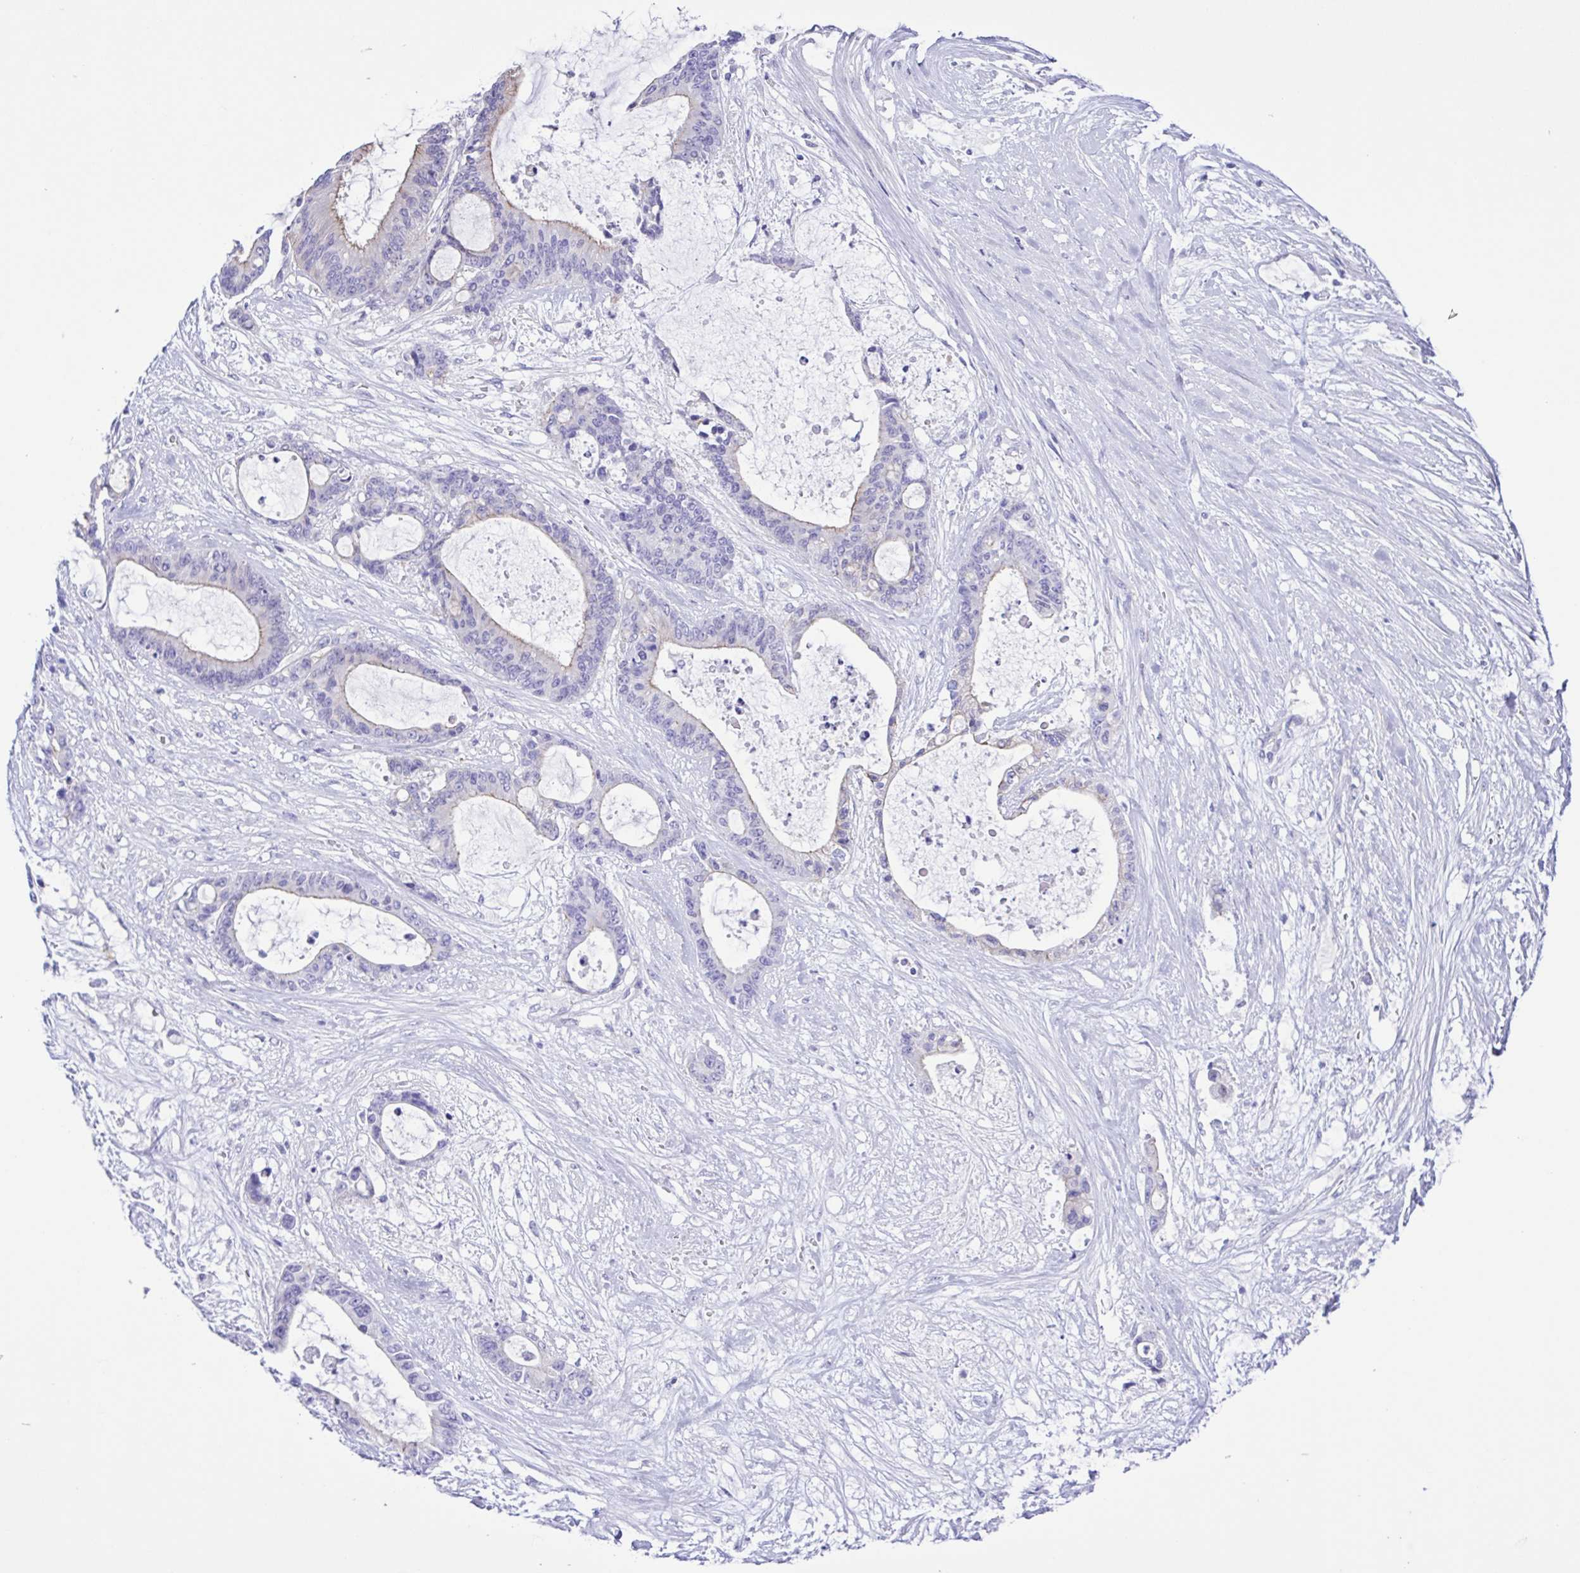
{"staining": {"intensity": "negative", "quantity": "none", "location": "none"}, "tissue": "liver cancer", "cell_type": "Tumor cells", "image_type": "cancer", "snomed": [{"axis": "morphology", "description": "Normal tissue, NOS"}, {"axis": "morphology", "description": "Cholangiocarcinoma"}, {"axis": "topography", "description": "Liver"}, {"axis": "topography", "description": "Peripheral nerve tissue"}], "caption": "Tumor cells show no significant protein positivity in liver cholangiocarcinoma.", "gene": "CYP11A1", "patient": {"sex": "female", "age": 73}}